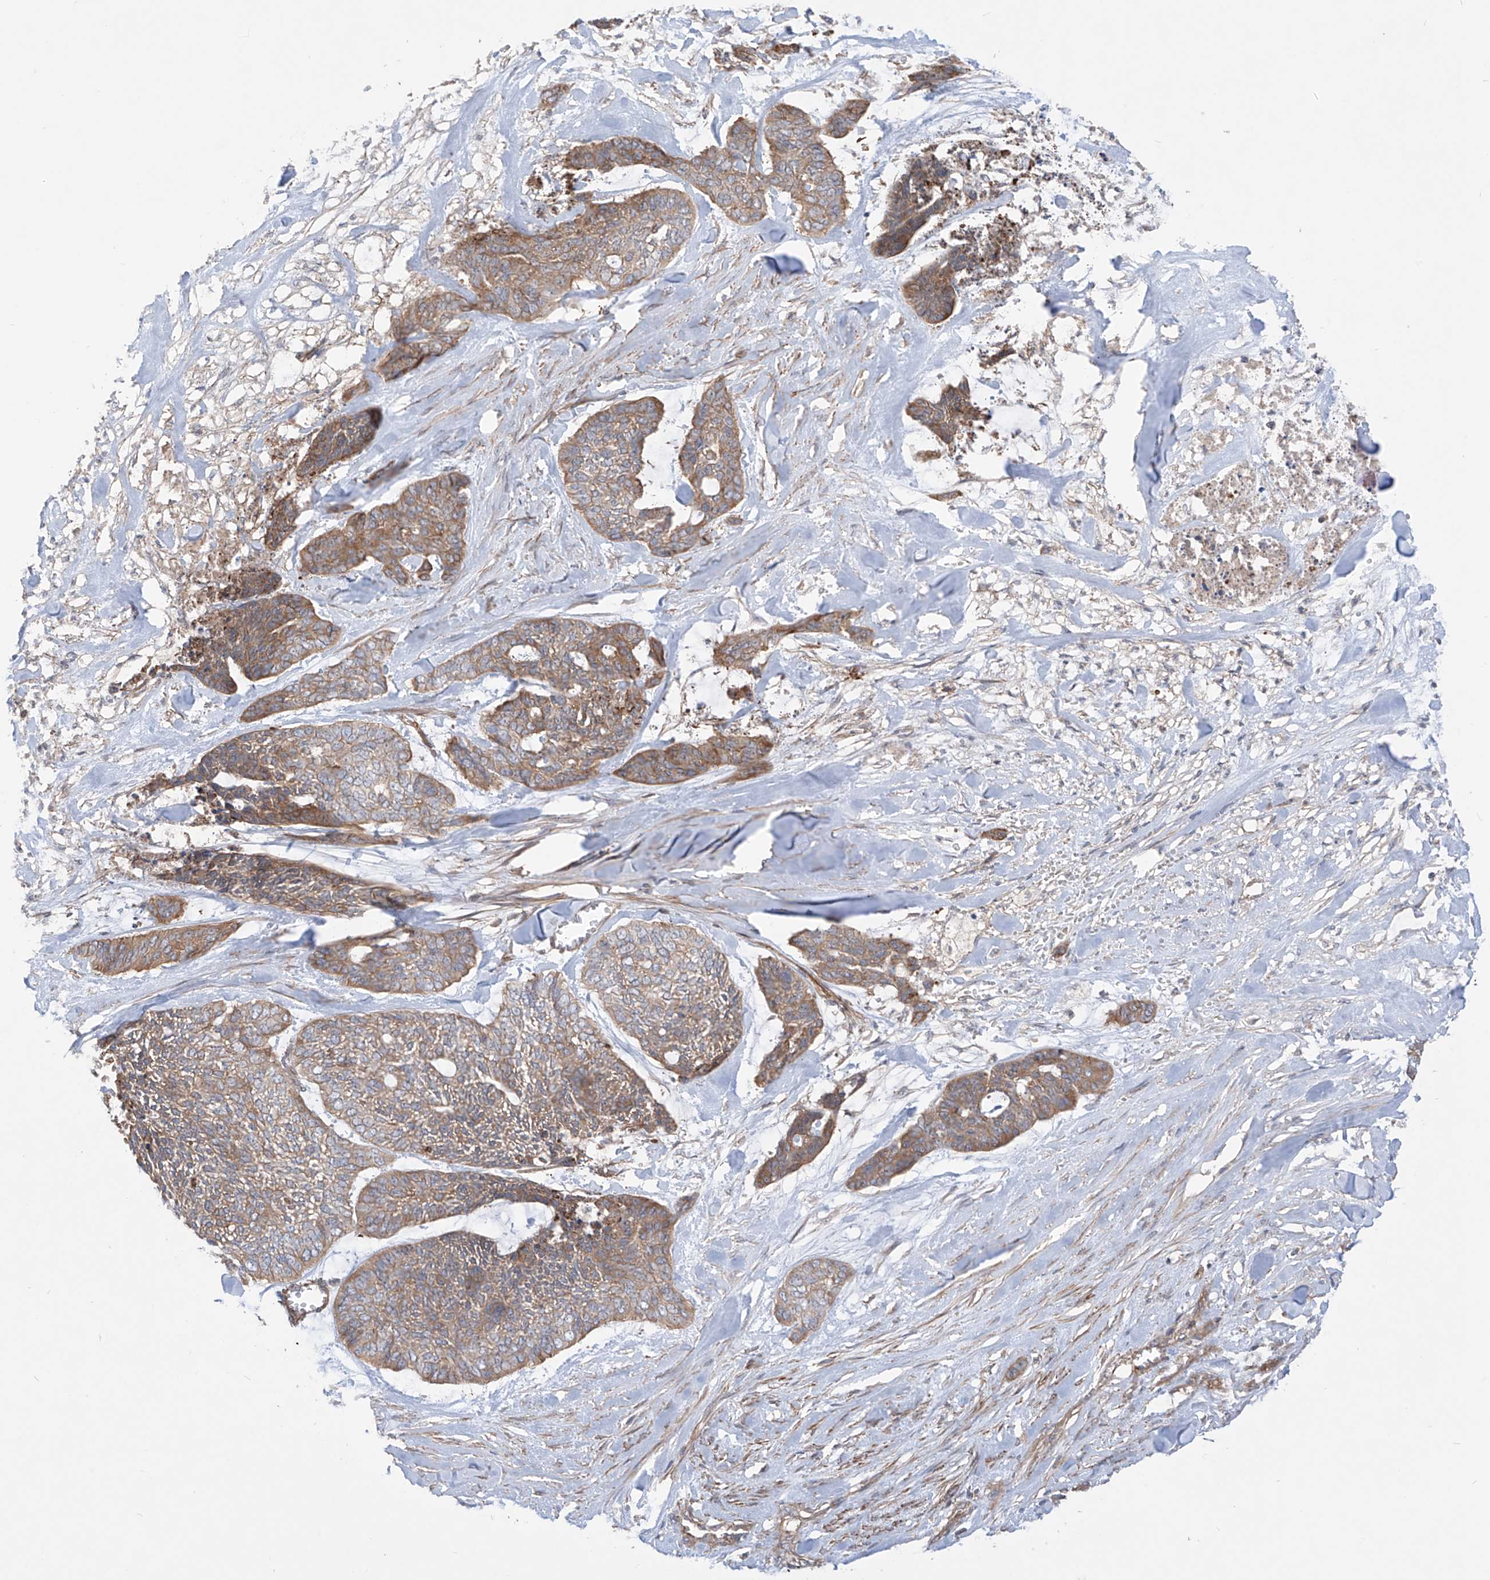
{"staining": {"intensity": "moderate", "quantity": ">75%", "location": "cytoplasmic/membranous"}, "tissue": "skin cancer", "cell_type": "Tumor cells", "image_type": "cancer", "snomed": [{"axis": "morphology", "description": "Basal cell carcinoma"}, {"axis": "topography", "description": "Skin"}], "caption": "Immunohistochemistry (IHC) of basal cell carcinoma (skin) exhibits medium levels of moderate cytoplasmic/membranous expression in about >75% of tumor cells. (Stains: DAB in brown, nuclei in blue, Microscopy: brightfield microscopy at high magnification).", "gene": "TRMU", "patient": {"sex": "female", "age": 64}}